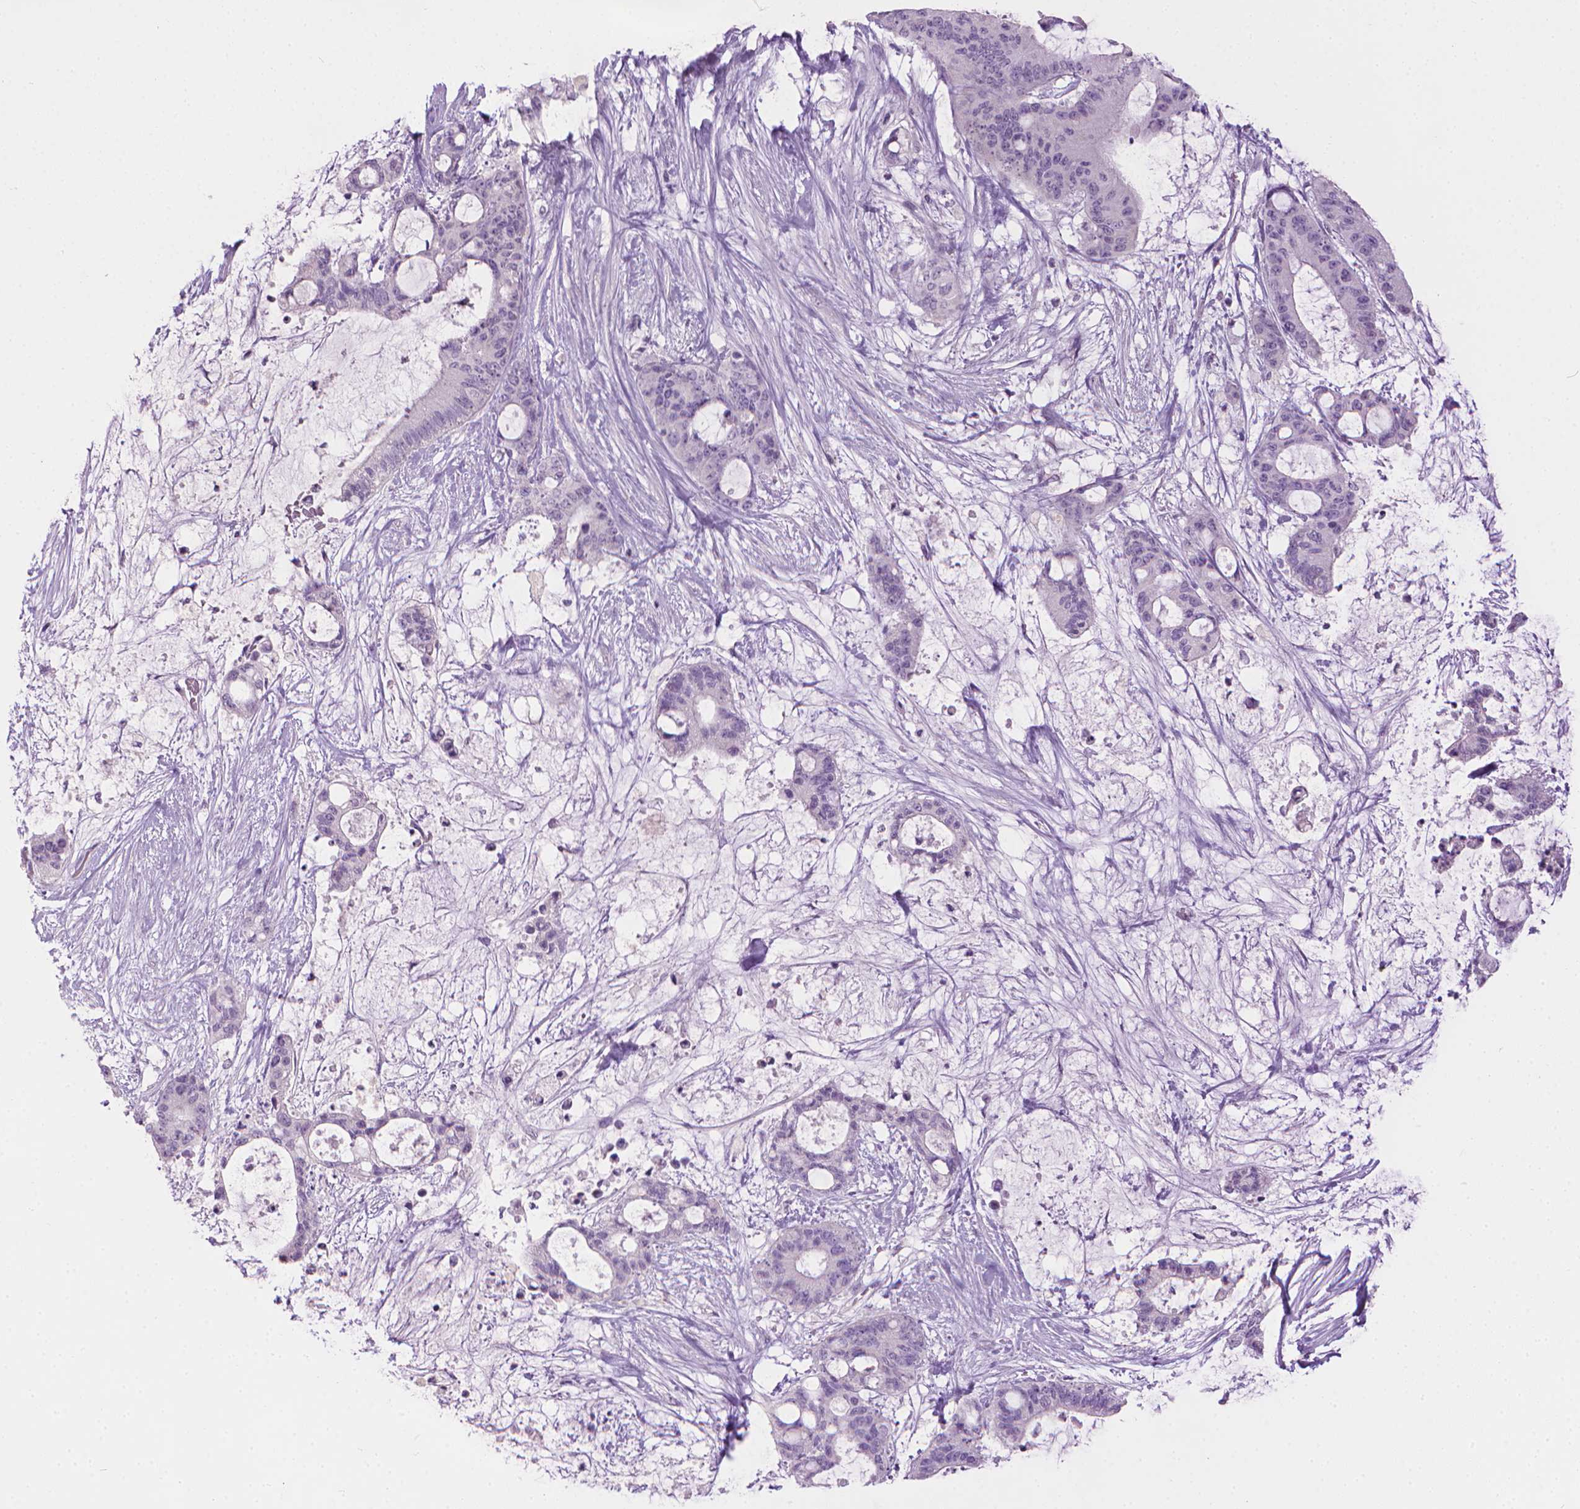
{"staining": {"intensity": "negative", "quantity": "none", "location": "none"}, "tissue": "liver cancer", "cell_type": "Tumor cells", "image_type": "cancer", "snomed": [{"axis": "morphology", "description": "Normal tissue, NOS"}, {"axis": "morphology", "description": "Cholangiocarcinoma"}, {"axis": "topography", "description": "Liver"}, {"axis": "topography", "description": "Peripheral nerve tissue"}], "caption": "The image displays no significant staining in tumor cells of liver cholangiocarcinoma.", "gene": "MLANA", "patient": {"sex": "female", "age": 73}}